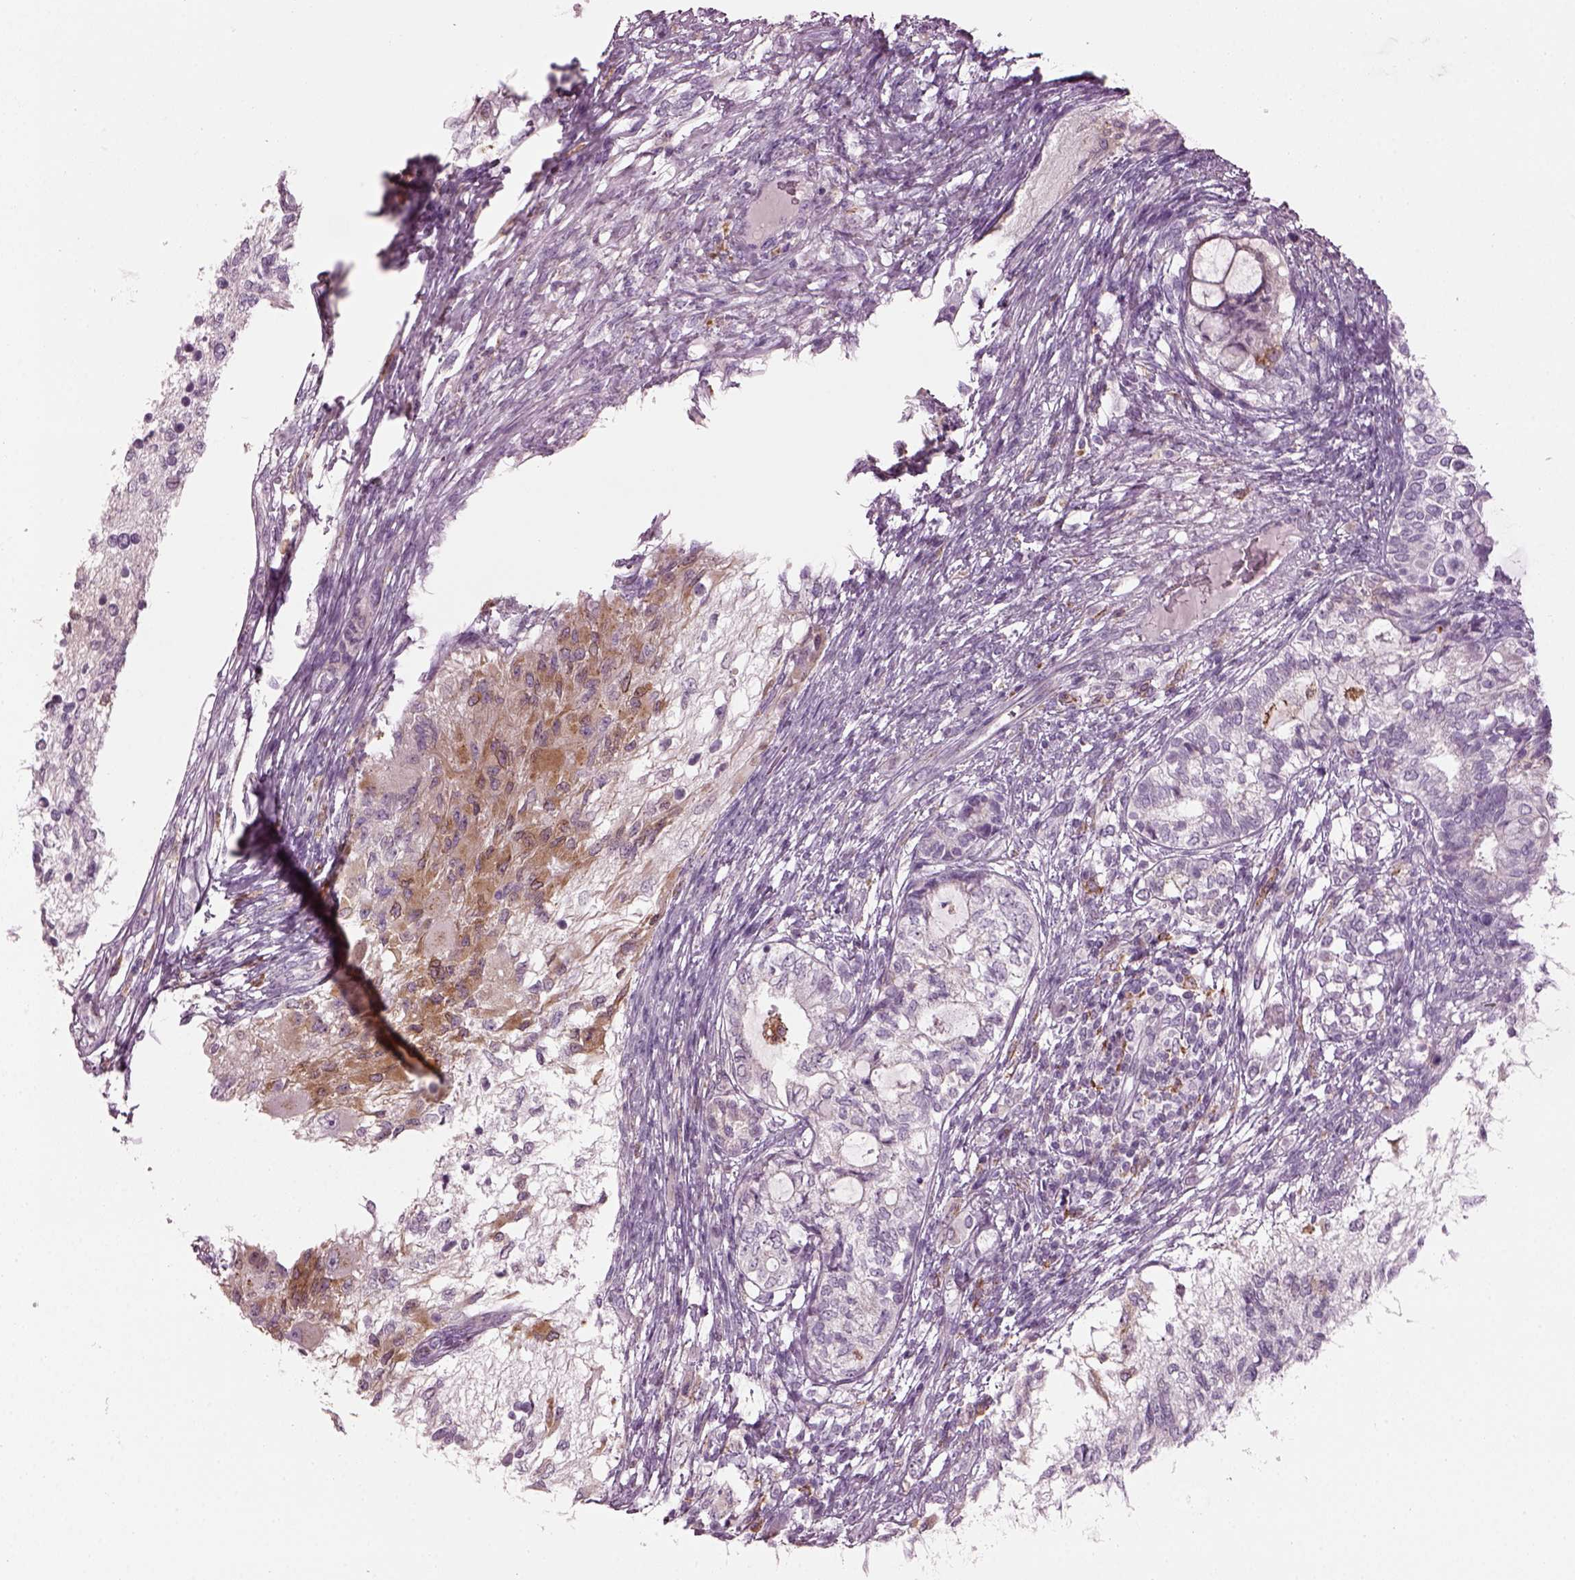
{"staining": {"intensity": "moderate", "quantity": "25%-75%", "location": "cytoplasmic/membranous"}, "tissue": "testis cancer", "cell_type": "Tumor cells", "image_type": "cancer", "snomed": [{"axis": "morphology", "description": "Seminoma, NOS"}, {"axis": "morphology", "description": "Carcinoma, Embryonal, NOS"}, {"axis": "topography", "description": "Testis"}], "caption": "Embryonal carcinoma (testis) stained for a protein reveals moderate cytoplasmic/membranous positivity in tumor cells.", "gene": "TMEM231", "patient": {"sex": "male", "age": 41}}